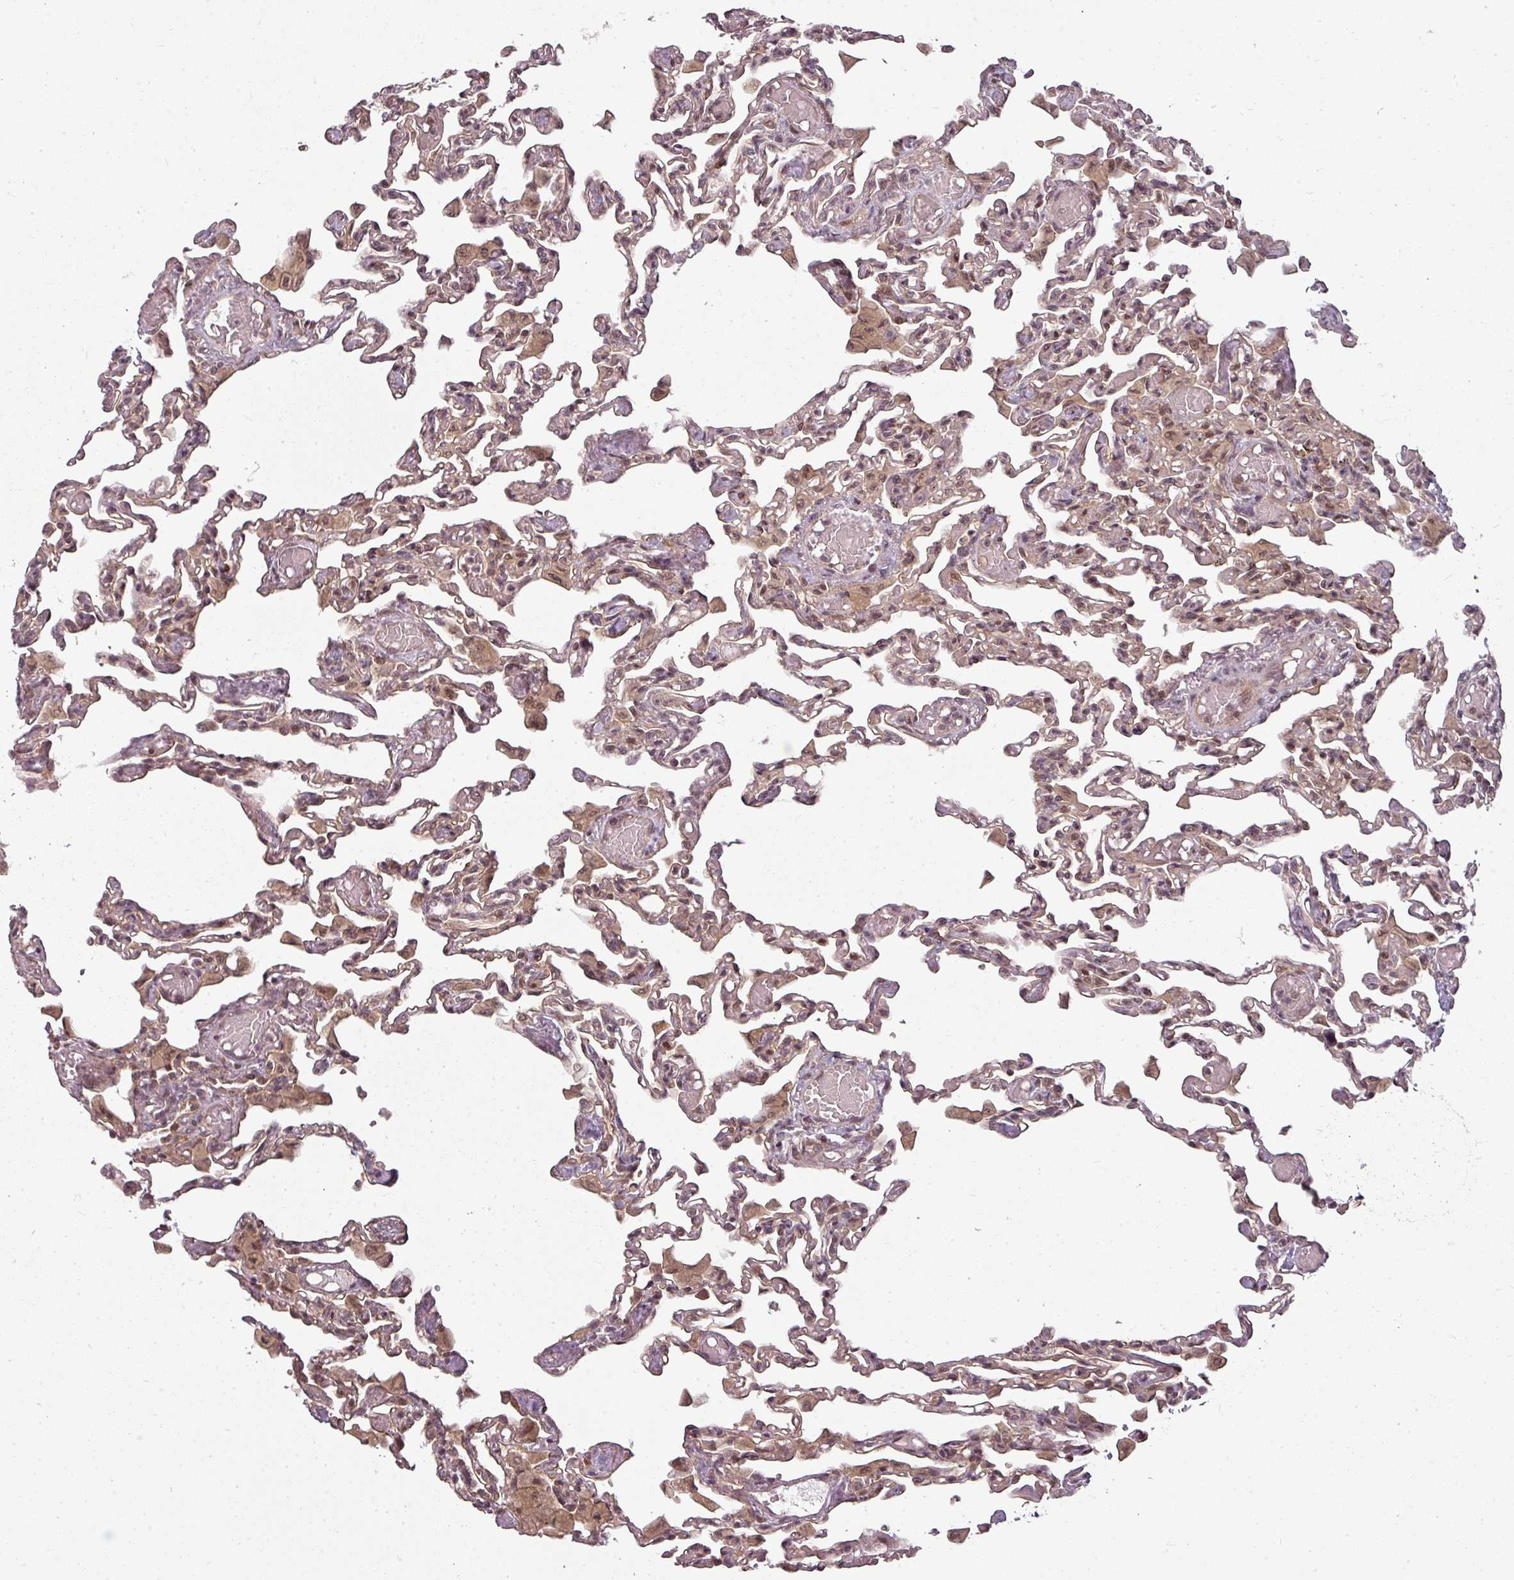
{"staining": {"intensity": "weak", "quantity": "25%-75%", "location": "cytoplasmic/membranous,nuclear"}, "tissue": "lung", "cell_type": "Alveolar cells", "image_type": "normal", "snomed": [{"axis": "morphology", "description": "Normal tissue, NOS"}, {"axis": "topography", "description": "Bronchus"}, {"axis": "topography", "description": "Lung"}], "caption": "A high-resolution histopathology image shows immunohistochemistry staining of normal lung, which shows weak cytoplasmic/membranous,nuclear positivity in about 25%-75% of alveolar cells. The protein is shown in brown color, while the nuclei are stained blue.", "gene": "CLIC1", "patient": {"sex": "female", "age": 49}}